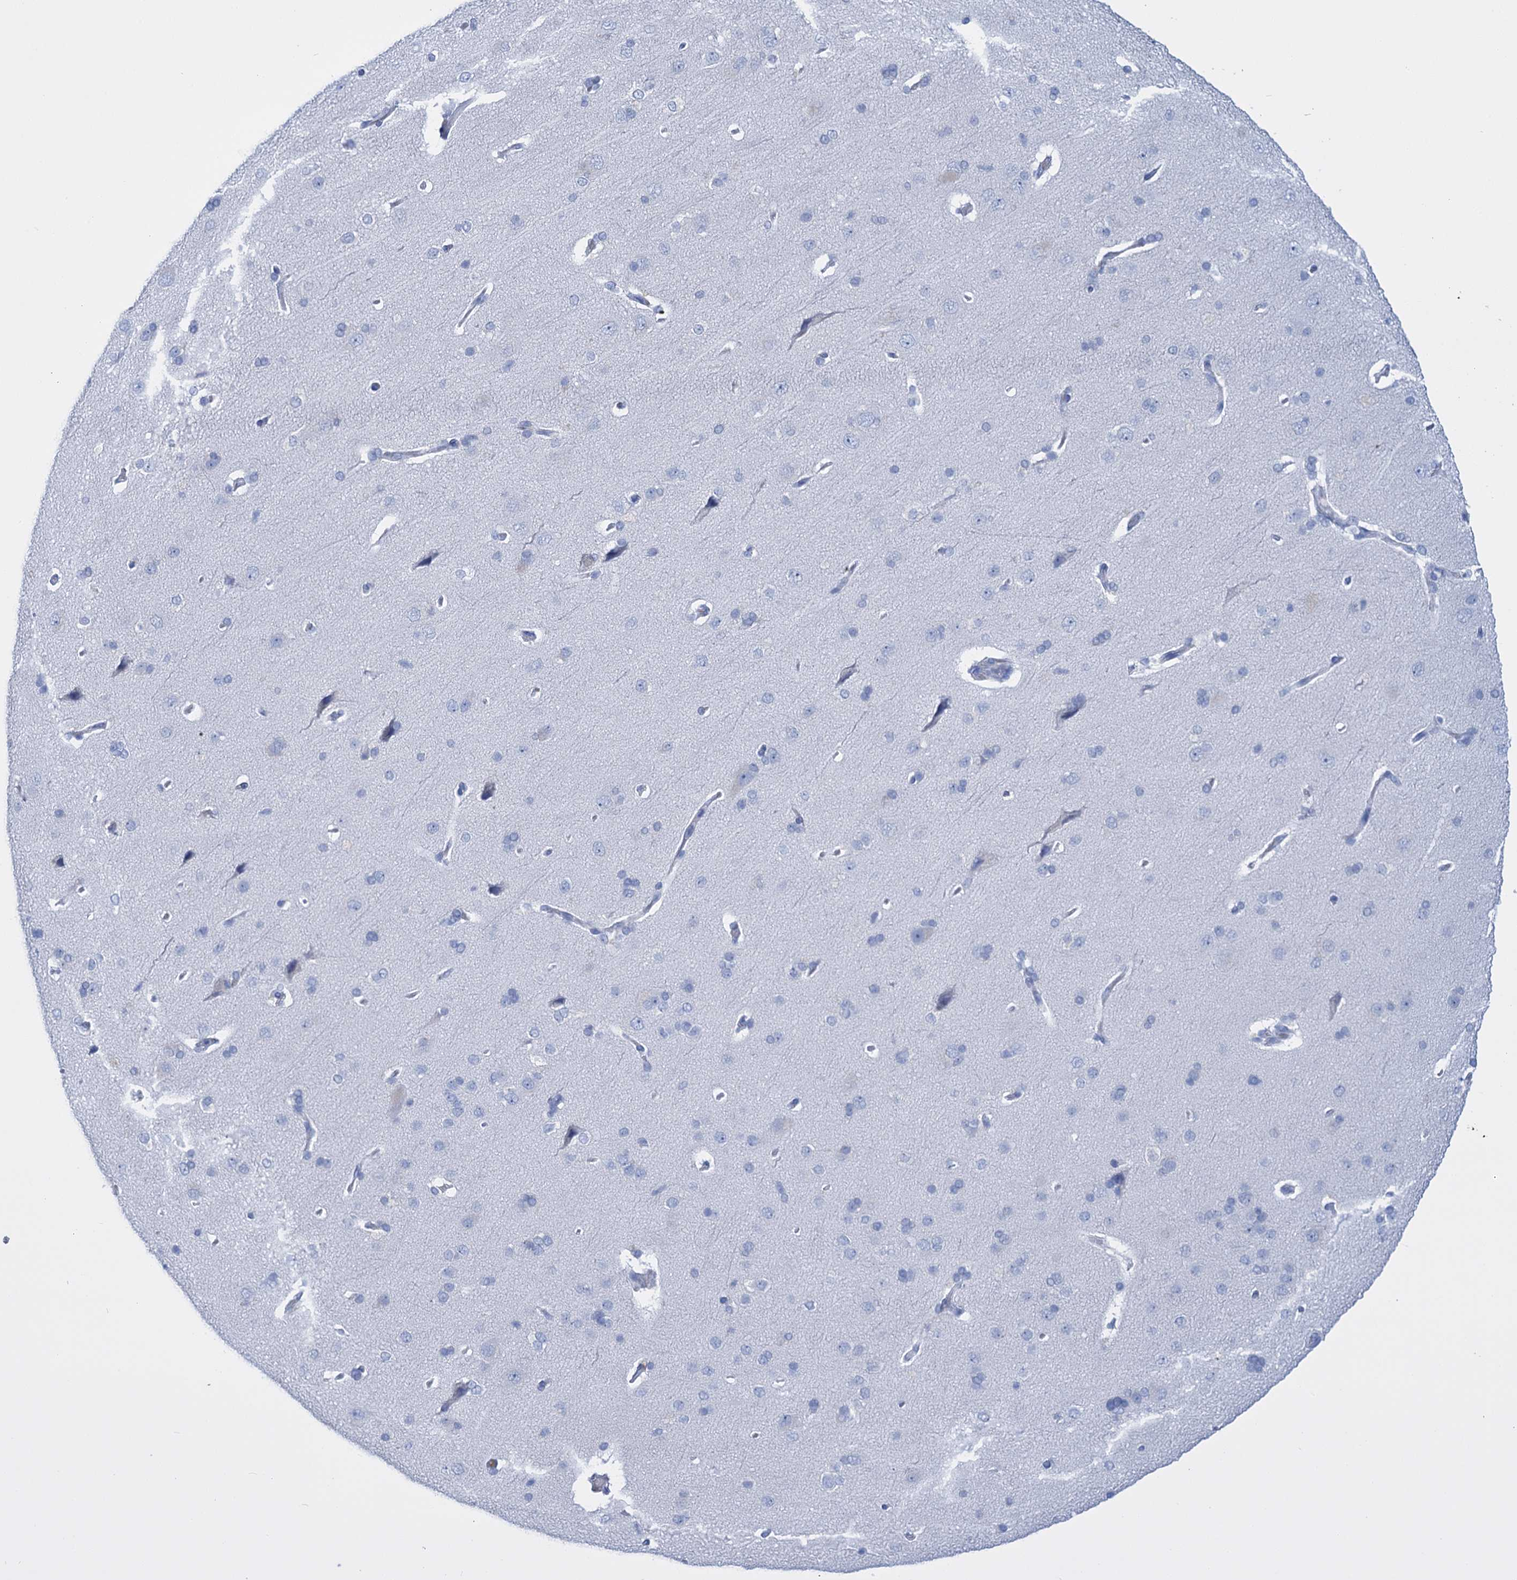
{"staining": {"intensity": "negative", "quantity": "none", "location": "none"}, "tissue": "cerebral cortex", "cell_type": "Endothelial cells", "image_type": "normal", "snomed": [{"axis": "morphology", "description": "Normal tissue, NOS"}, {"axis": "topography", "description": "Cerebral cortex"}], "caption": "A high-resolution photomicrograph shows IHC staining of unremarkable cerebral cortex, which shows no significant staining in endothelial cells.", "gene": "FBXW12", "patient": {"sex": "male", "age": 62}}